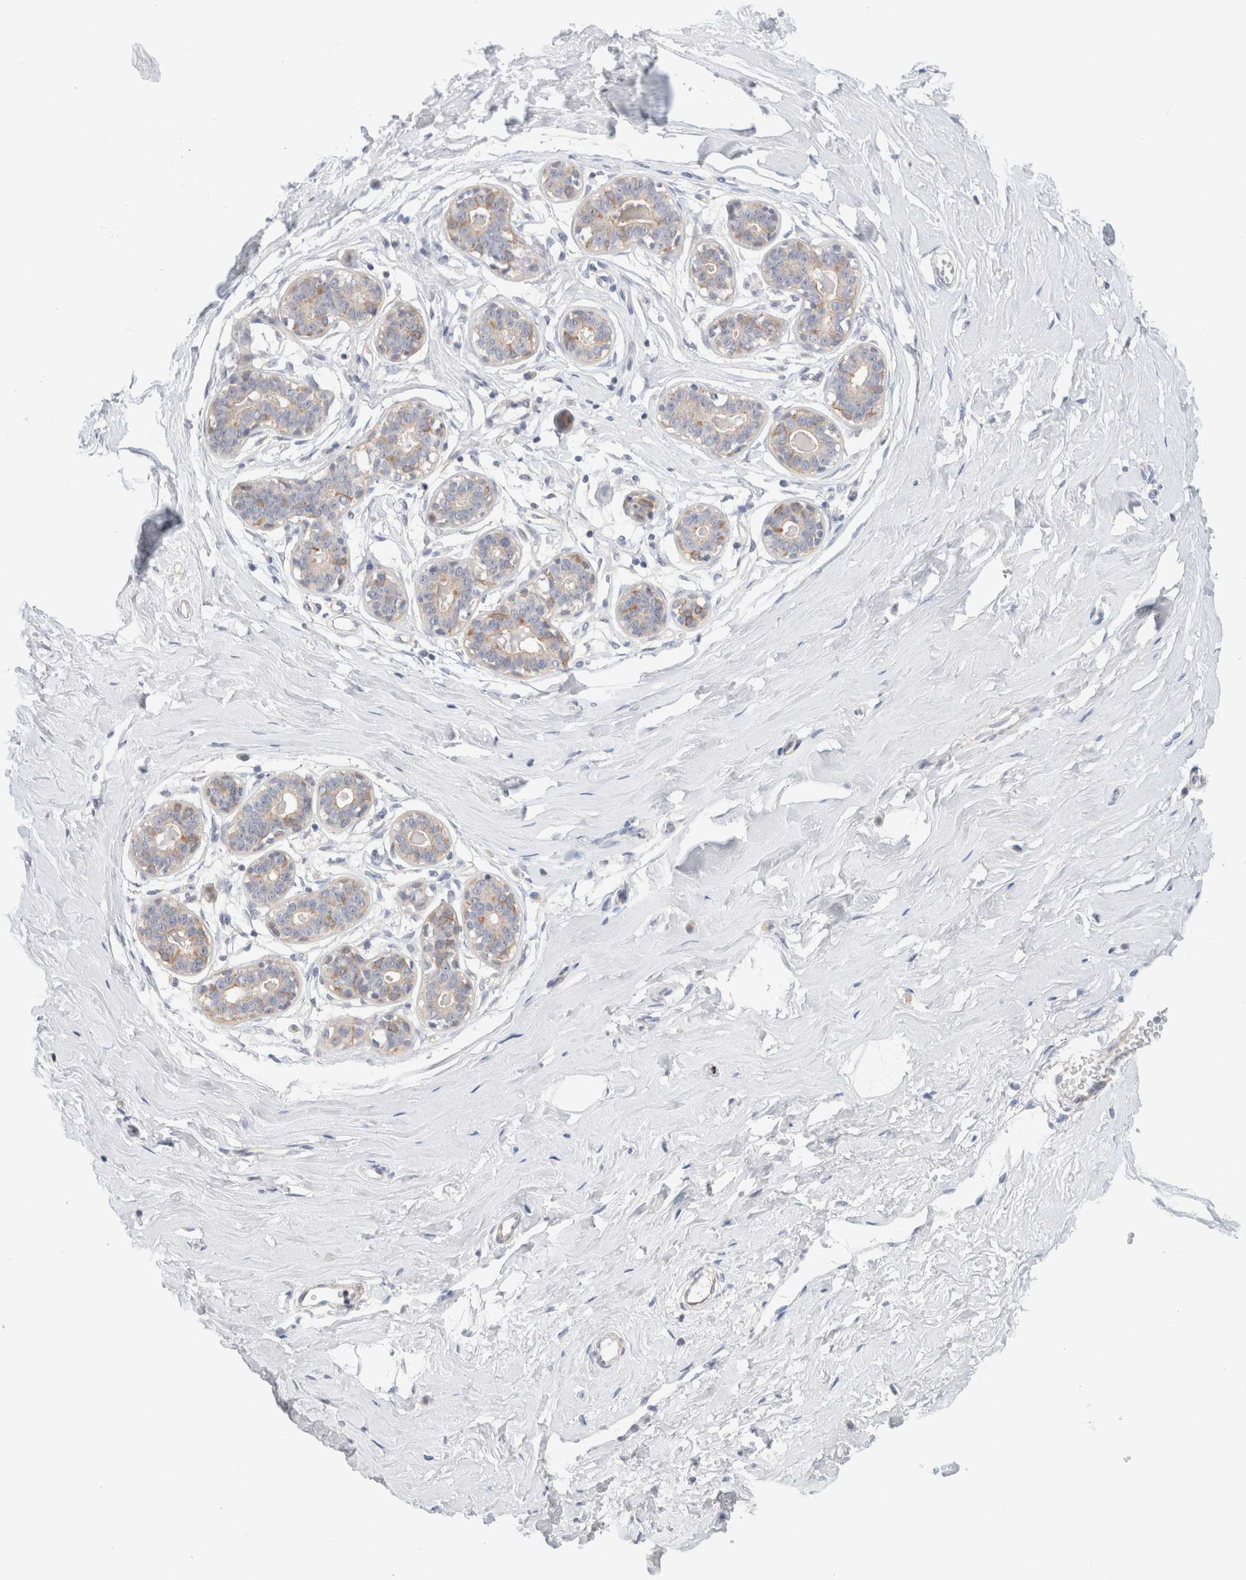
{"staining": {"intensity": "negative", "quantity": "none", "location": "none"}, "tissue": "breast", "cell_type": "Adipocytes", "image_type": "normal", "snomed": [{"axis": "morphology", "description": "Normal tissue, NOS"}, {"axis": "topography", "description": "Breast"}], "caption": "Adipocytes are negative for protein expression in unremarkable human breast. Brightfield microscopy of immunohistochemistry stained with DAB (brown) and hematoxylin (blue), captured at high magnification.", "gene": "SDR16C5", "patient": {"sex": "female", "age": 23}}